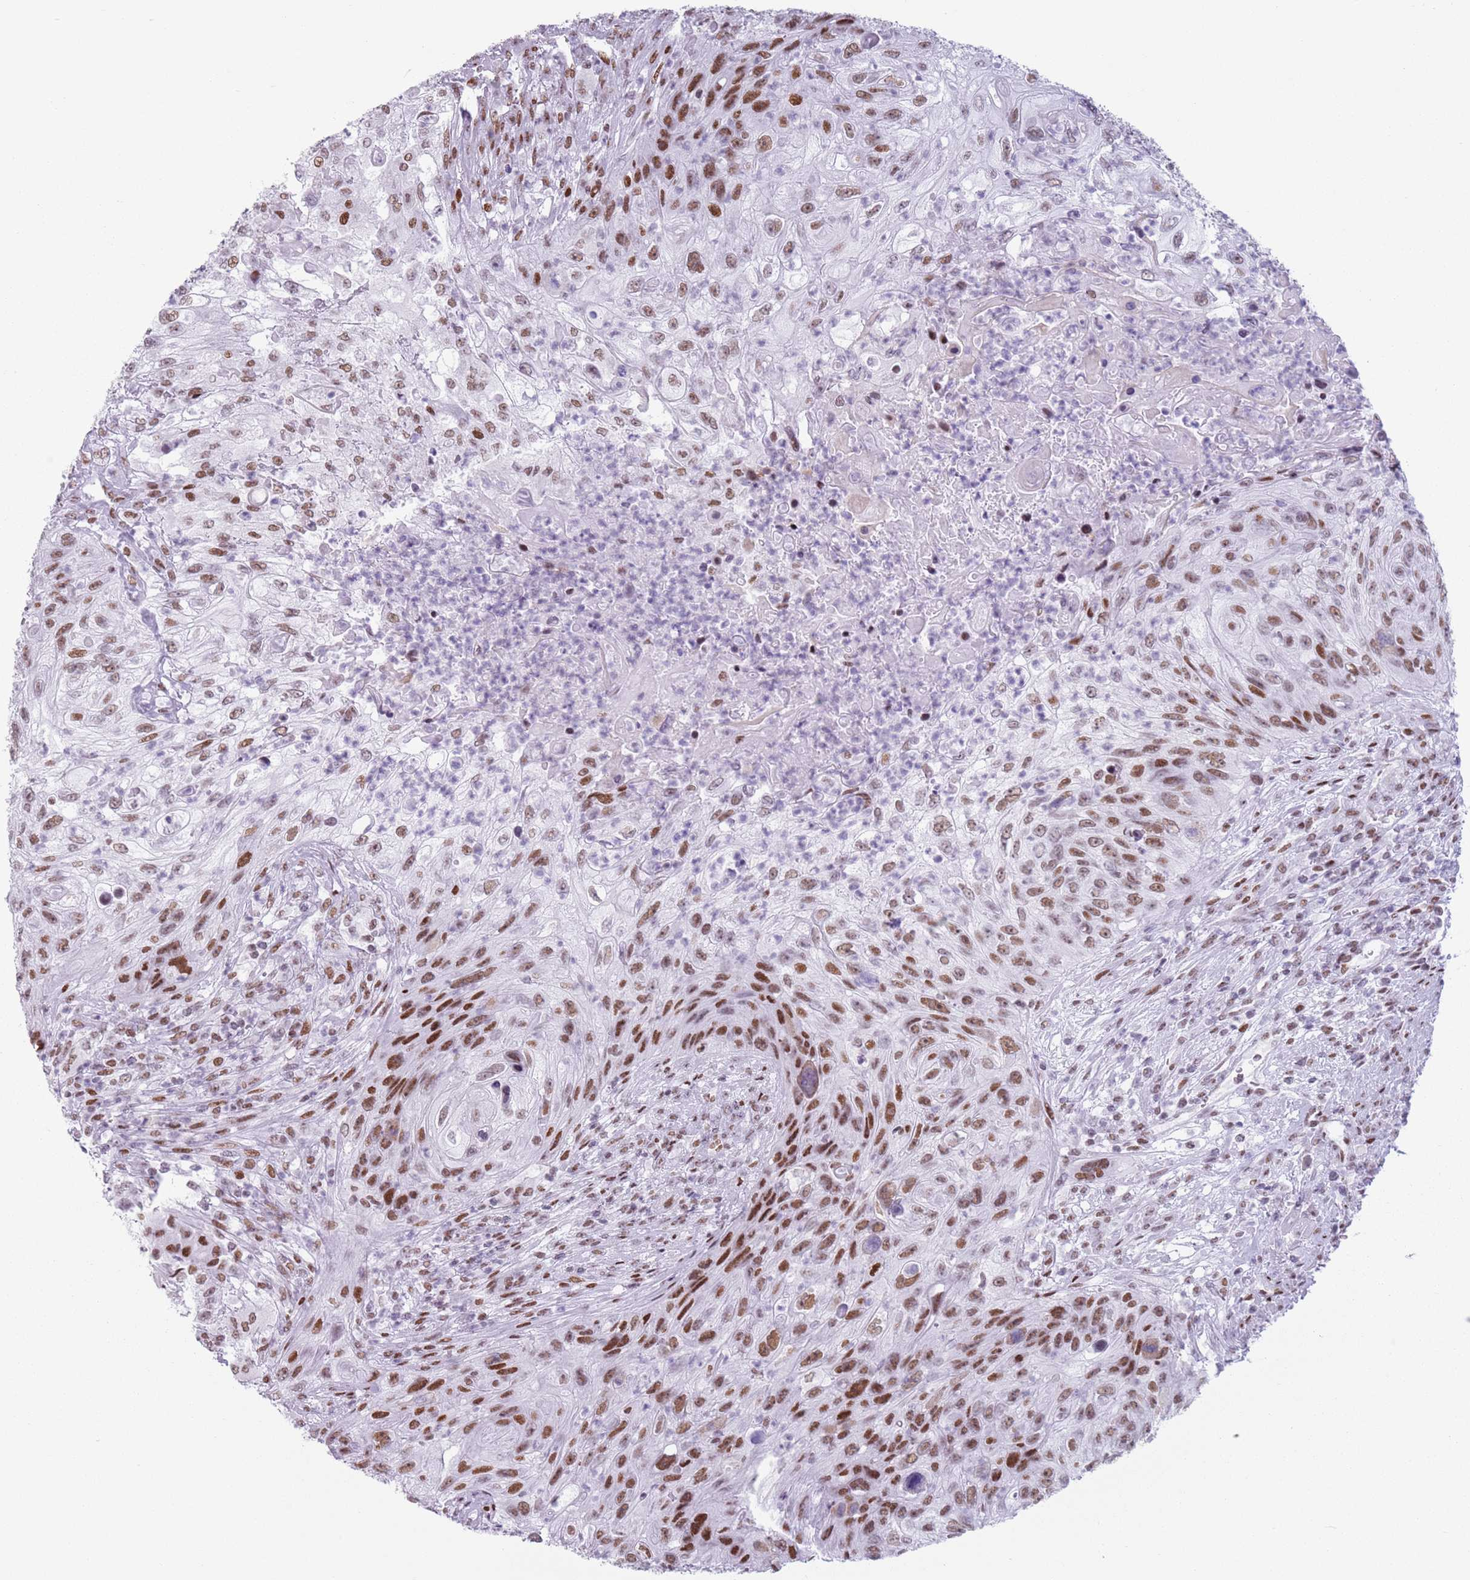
{"staining": {"intensity": "moderate", "quantity": ">75%", "location": "nuclear"}, "tissue": "urothelial cancer", "cell_type": "Tumor cells", "image_type": "cancer", "snomed": [{"axis": "morphology", "description": "Urothelial carcinoma, High grade"}, {"axis": "topography", "description": "Urinary bladder"}], "caption": "Moderate nuclear expression for a protein is seen in approximately >75% of tumor cells of urothelial cancer using immunohistochemistry.", "gene": "FAM104B", "patient": {"sex": "female", "age": 60}}